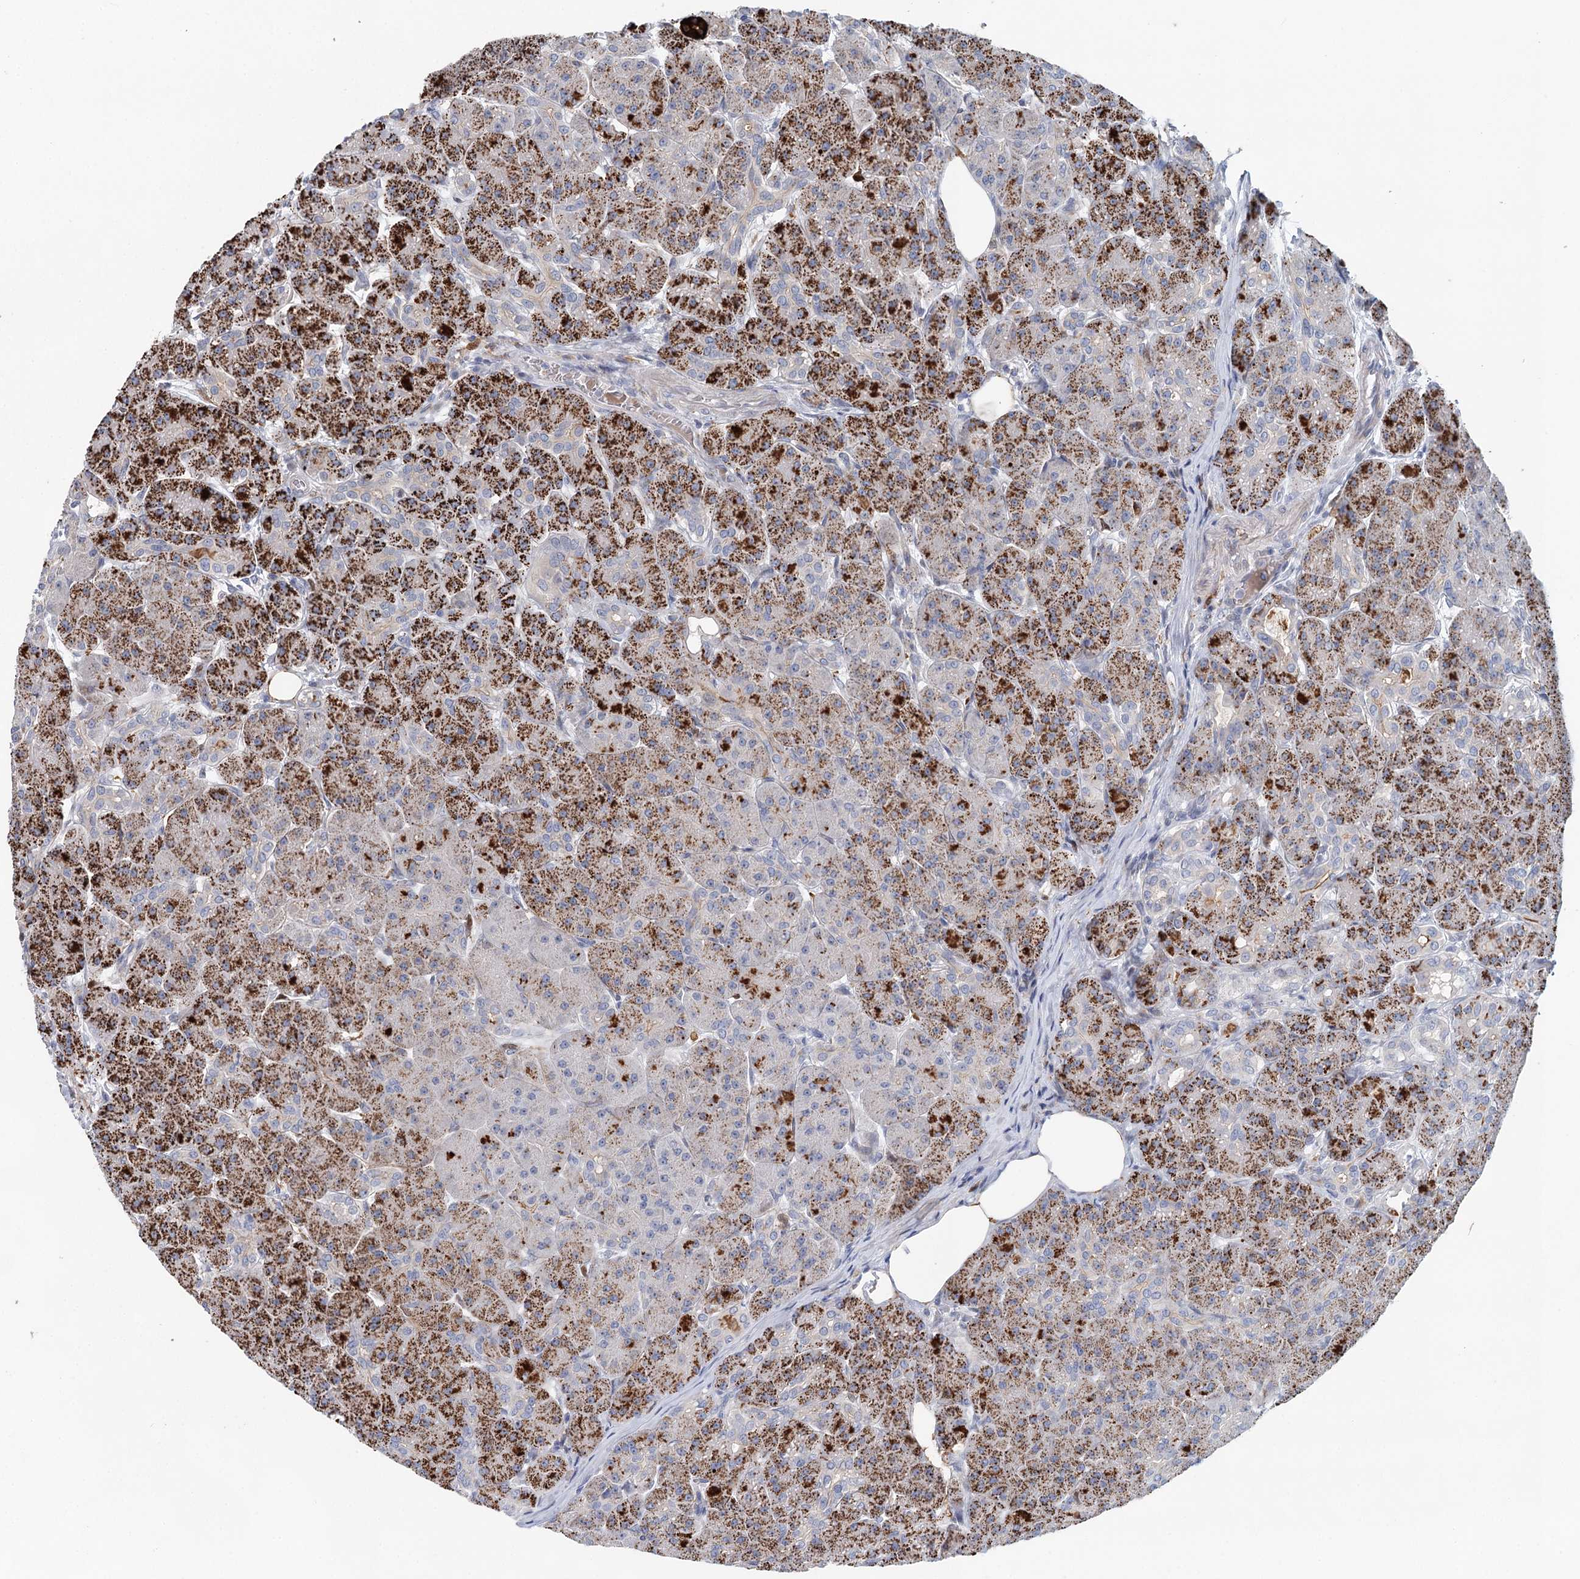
{"staining": {"intensity": "moderate", "quantity": ">75%", "location": "cytoplasmic/membranous"}, "tissue": "pancreas", "cell_type": "Exocrine glandular cells", "image_type": "normal", "snomed": [{"axis": "morphology", "description": "Normal tissue, NOS"}, {"axis": "topography", "description": "Pancreas"}], "caption": "A histopathology image showing moderate cytoplasmic/membranous expression in approximately >75% of exocrine glandular cells in normal pancreas, as visualized by brown immunohistochemical staining.", "gene": "SLC19A3", "patient": {"sex": "male", "age": 63}}